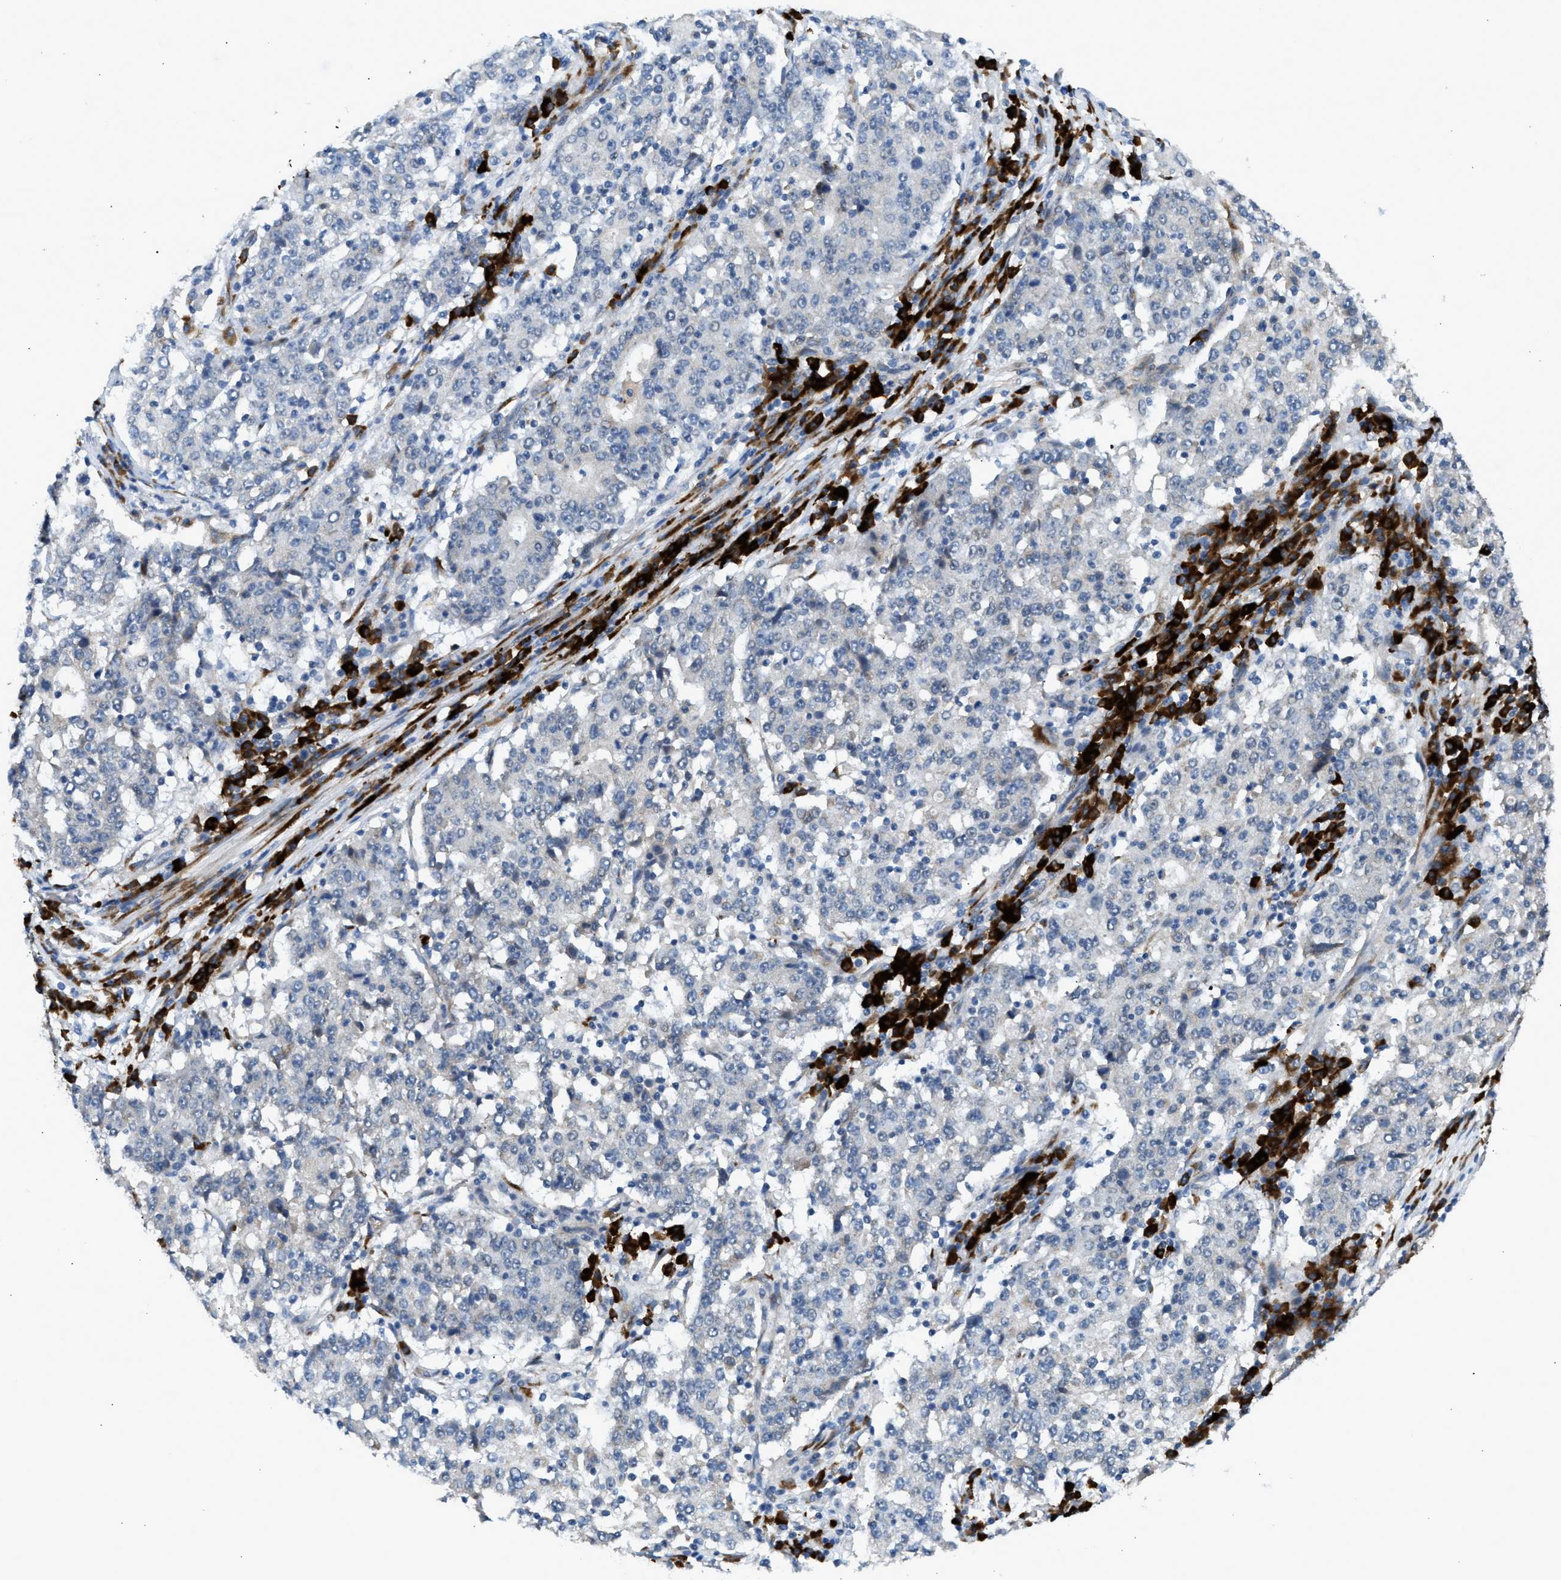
{"staining": {"intensity": "negative", "quantity": "none", "location": "none"}, "tissue": "stomach cancer", "cell_type": "Tumor cells", "image_type": "cancer", "snomed": [{"axis": "morphology", "description": "Adenocarcinoma, NOS"}, {"axis": "topography", "description": "Stomach"}], "caption": "Immunohistochemistry photomicrograph of neoplastic tissue: stomach cancer stained with DAB (3,3'-diaminobenzidine) exhibits no significant protein positivity in tumor cells.", "gene": "KCNC2", "patient": {"sex": "male", "age": 59}}